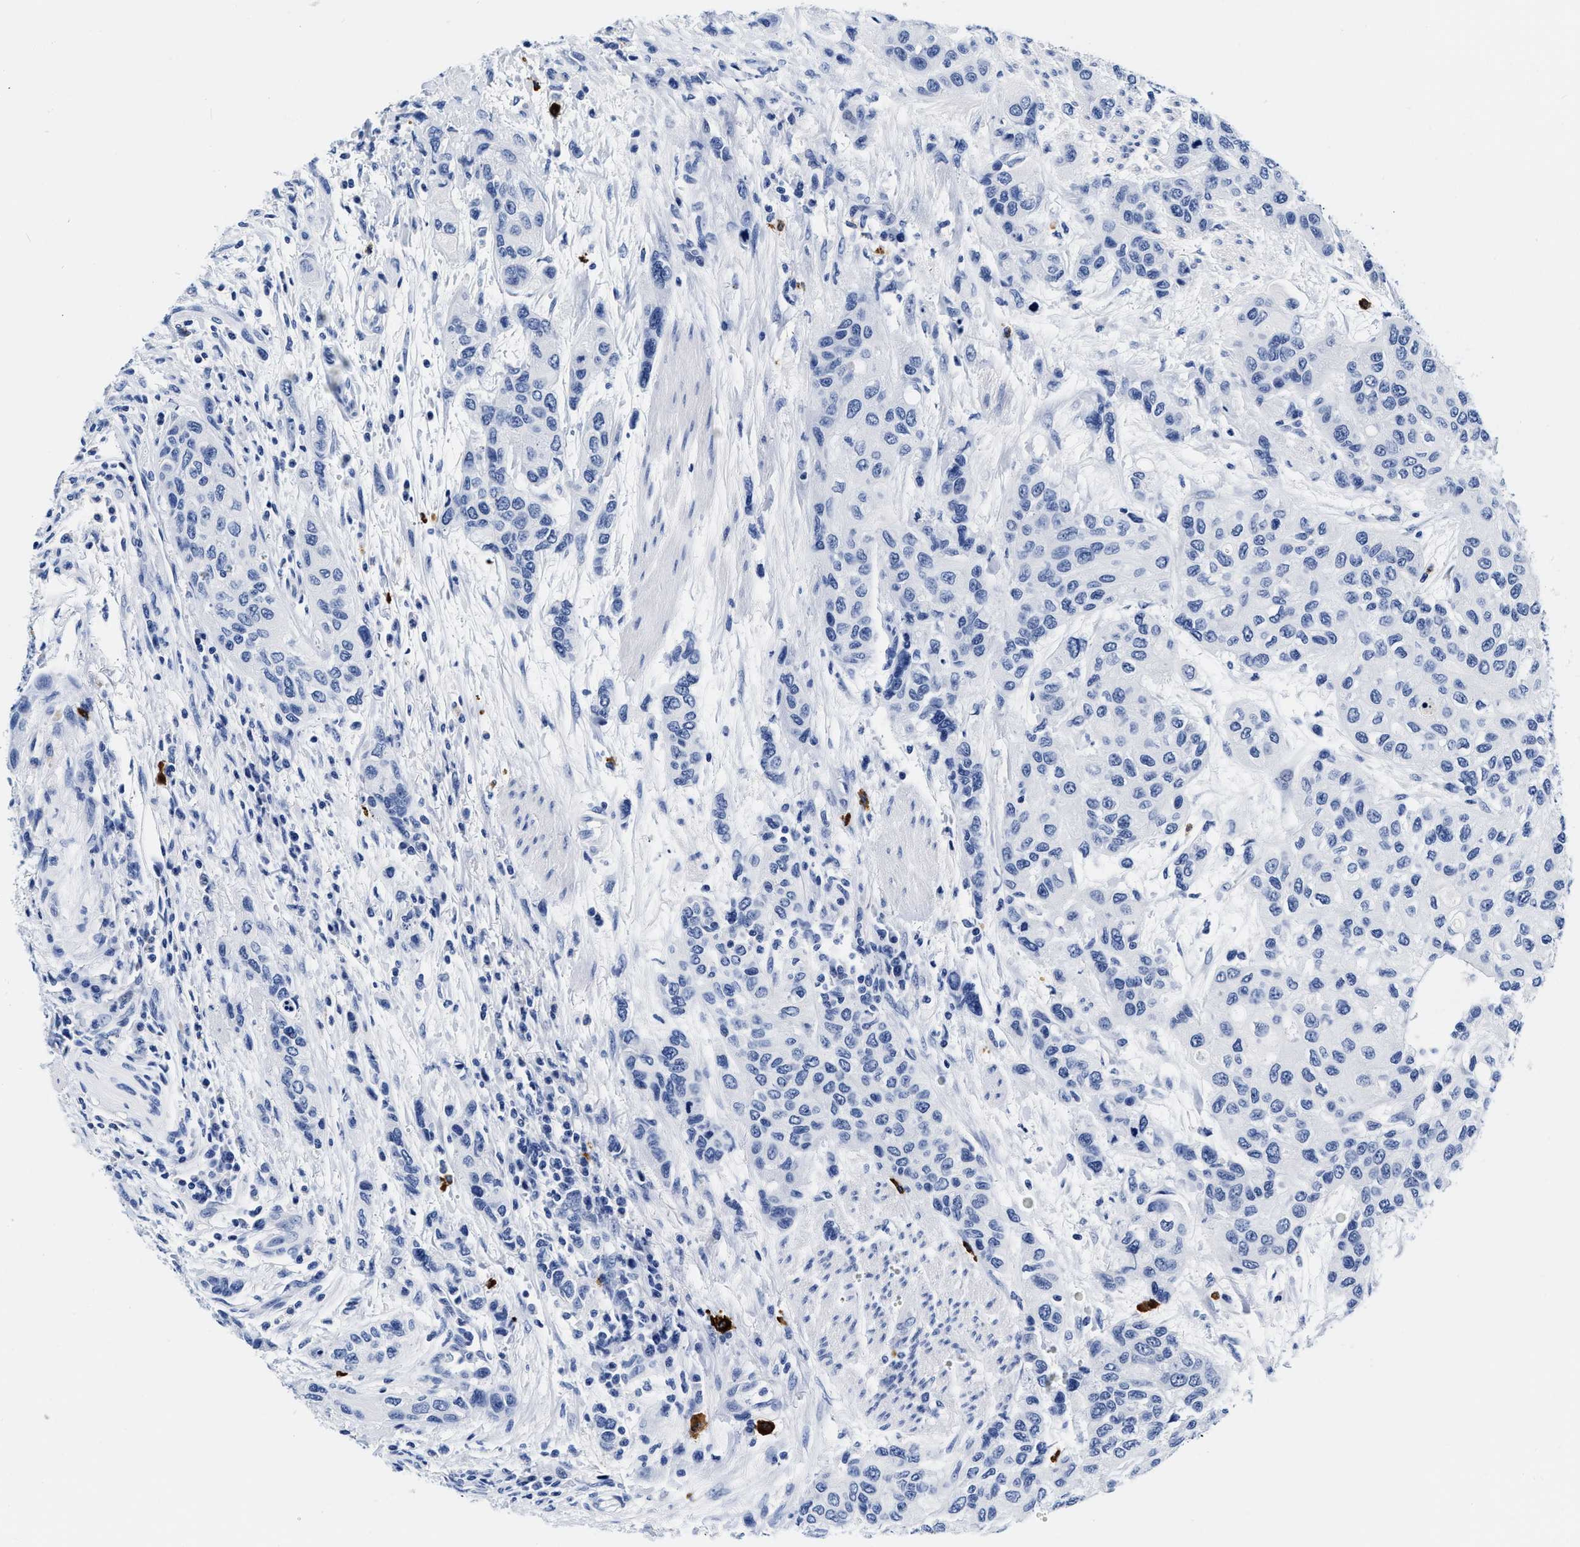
{"staining": {"intensity": "negative", "quantity": "none", "location": "none"}, "tissue": "urothelial cancer", "cell_type": "Tumor cells", "image_type": "cancer", "snomed": [{"axis": "morphology", "description": "Urothelial carcinoma, High grade"}, {"axis": "topography", "description": "Urinary bladder"}], "caption": "Micrograph shows no significant protein positivity in tumor cells of urothelial cancer.", "gene": "CER1", "patient": {"sex": "female", "age": 56}}